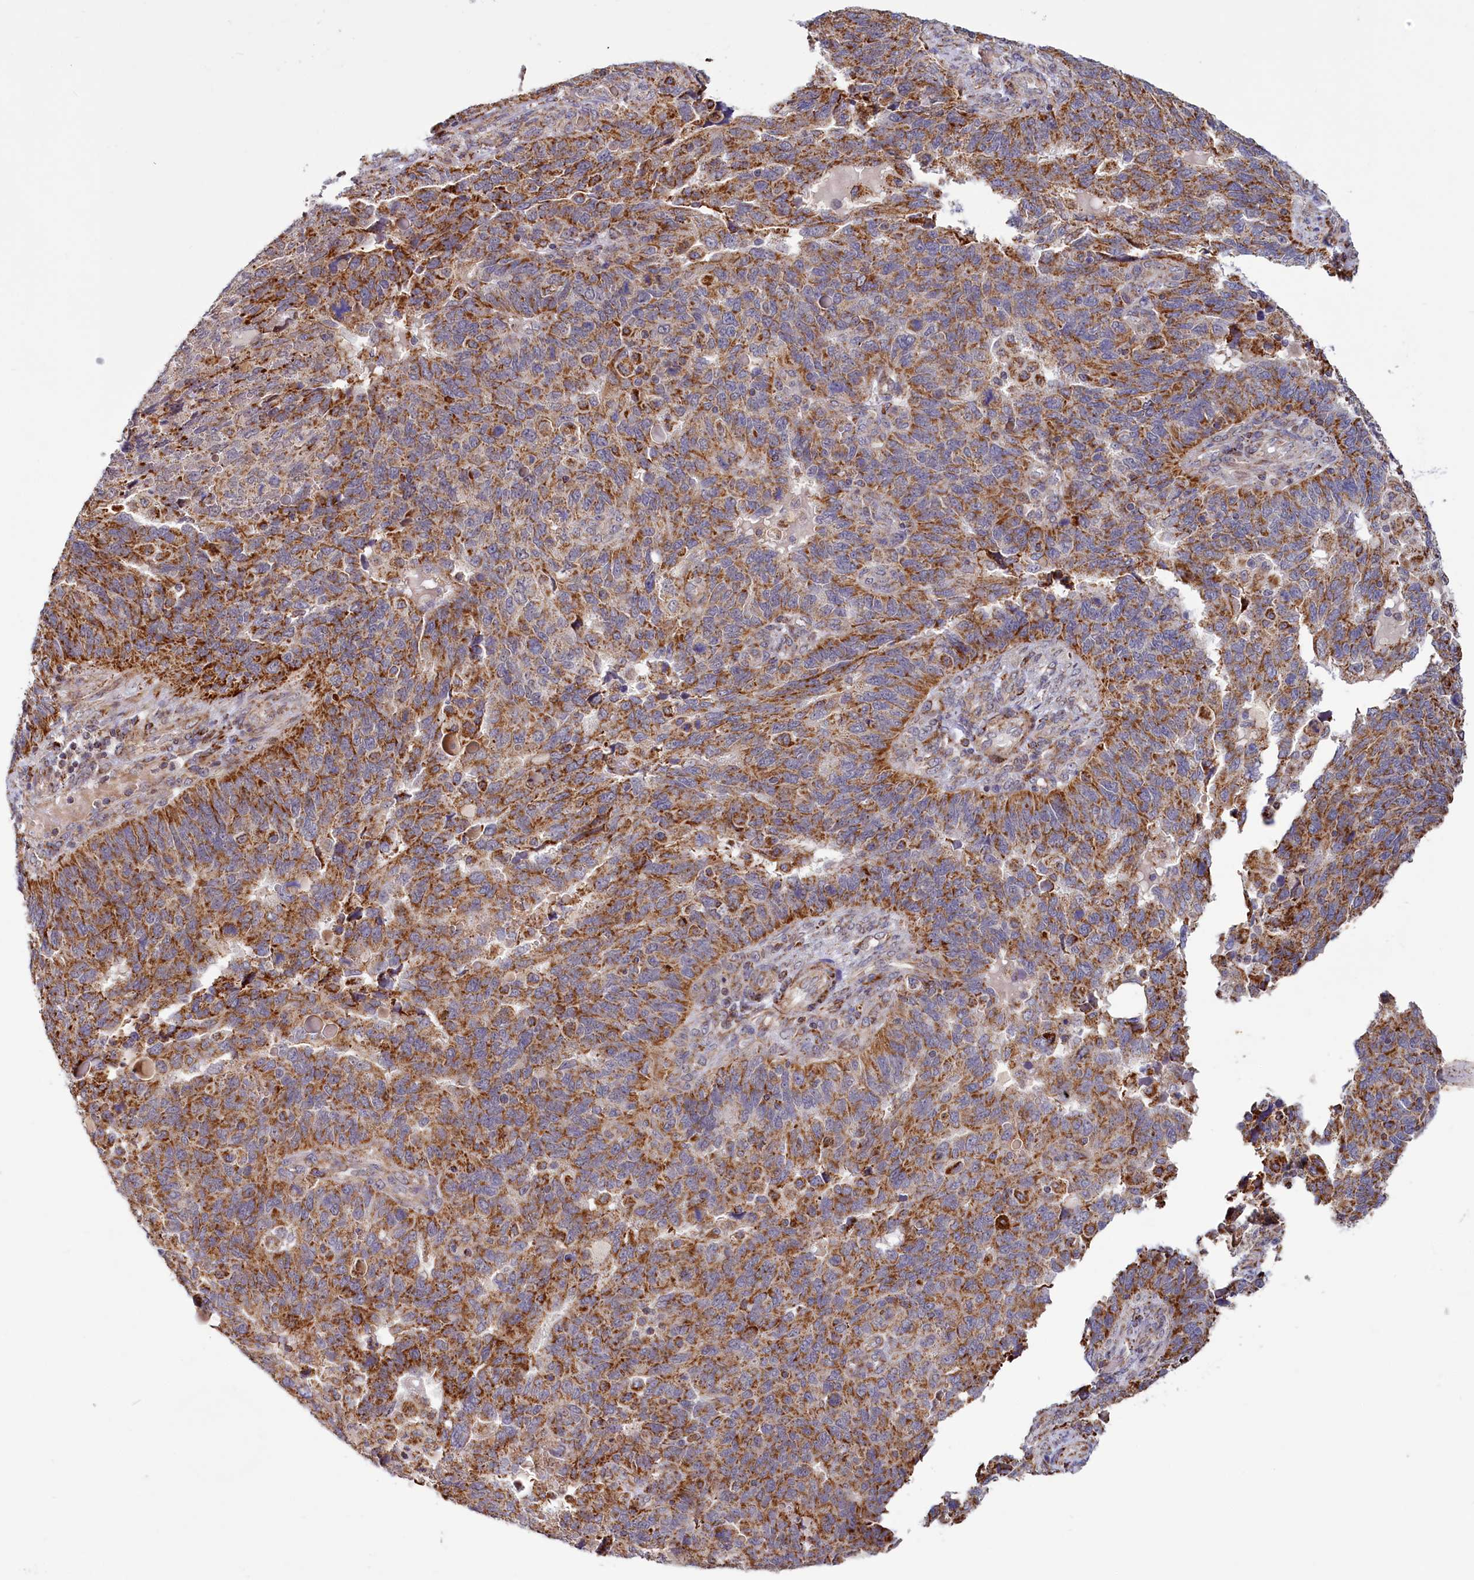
{"staining": {"intensity": "moderate", "quantity": ">75%", "location": "cytoplasmic/membranous"}, "tissue": "endometrial cancer", "cell_type": "Tumor cells", "image_type": "cancer", "snomed": [{"axis": "morphology", "description": "Adenocarcinoma, NOS"}, {"axis": "topography", "description": "Endometrium"}], "caption": "Human adenocarcinoma (endometrial) stained with a brown dye reveals moderate cytoplasmic/membranous positive expression in approximately >75% of tumor cells.", "gene": "DYNC2H1", "patient": {"sex": "female", "age": 66}}